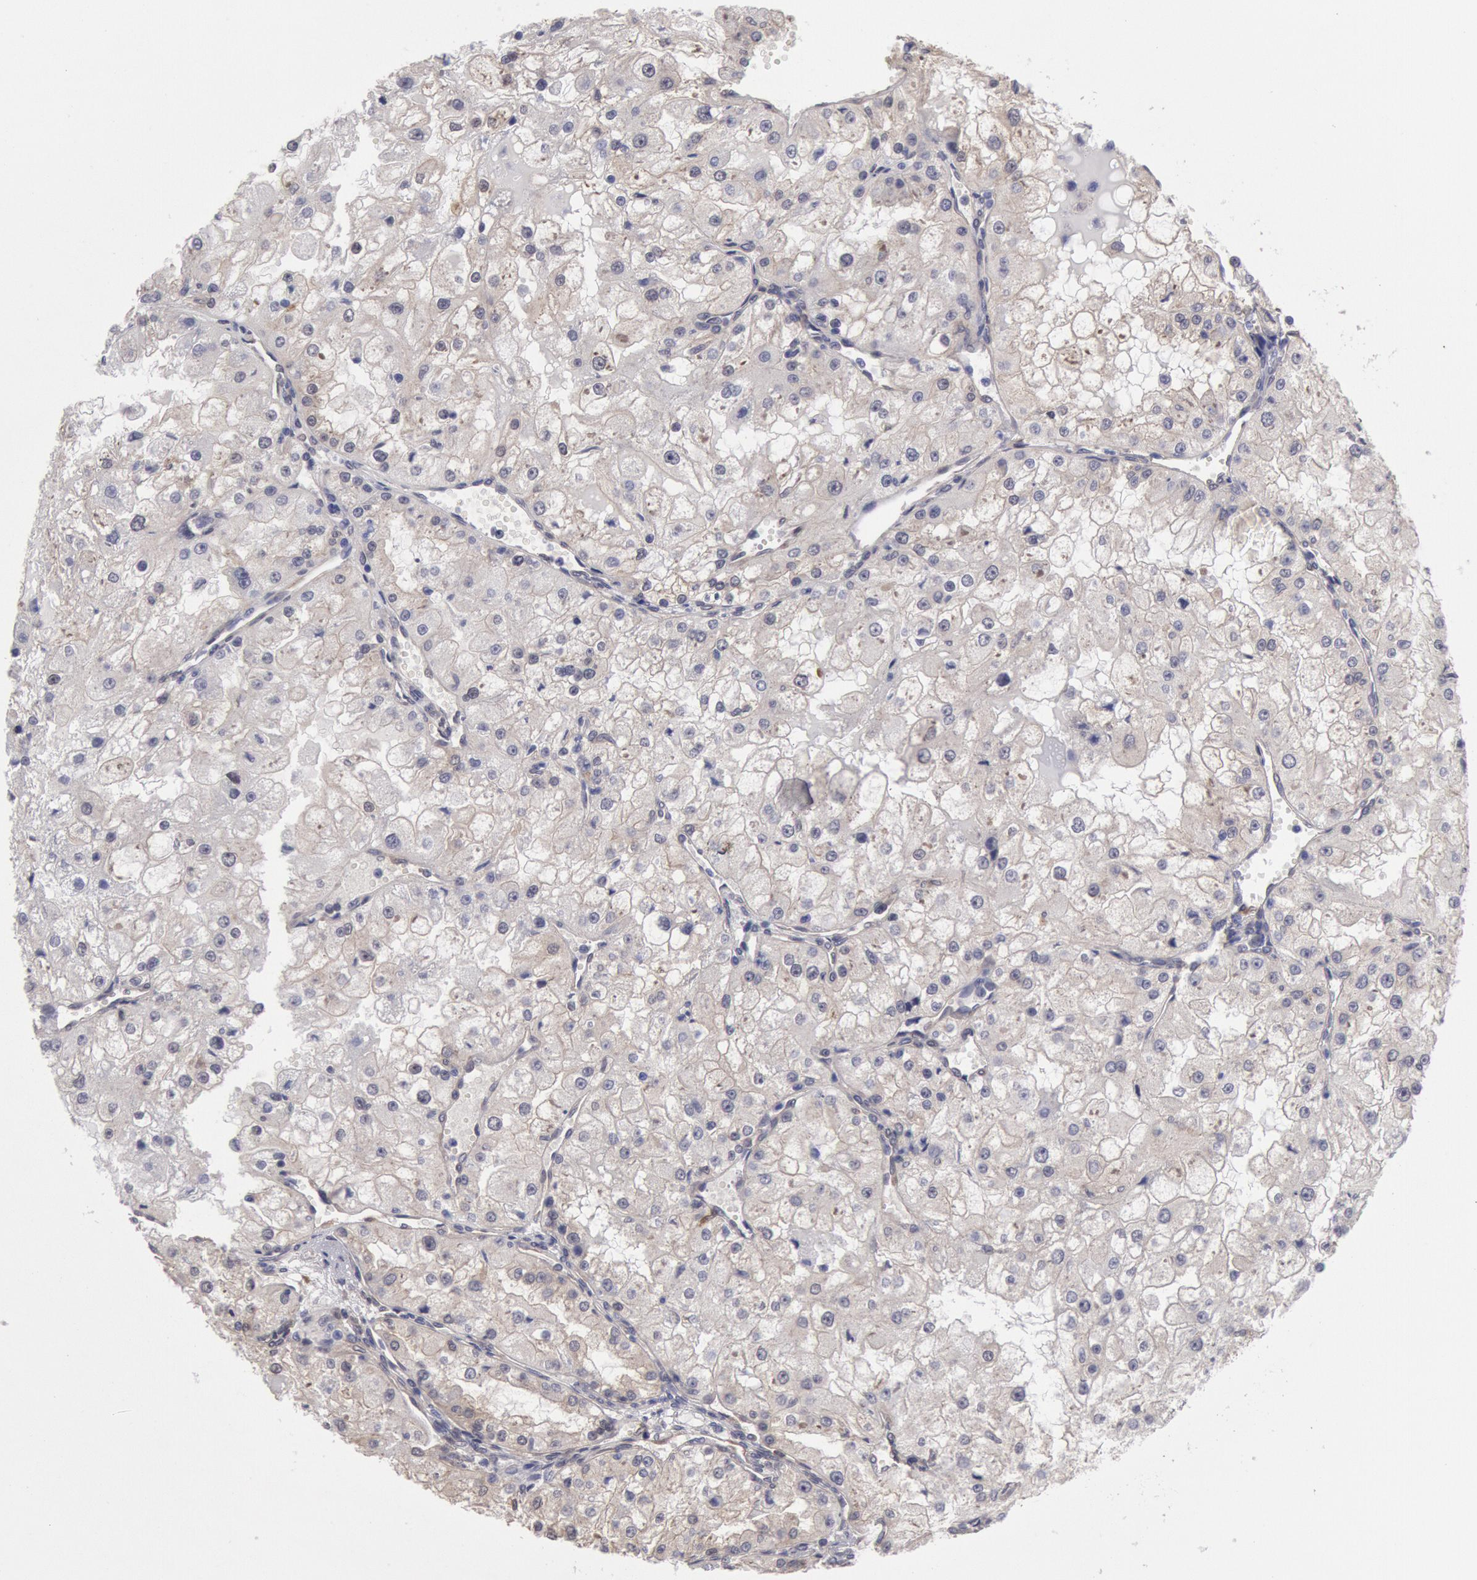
{"staining": {"intensity": "negative", "quantity": "none", "location": "none"}, "tissue": "renal cancer", "cell_type": "Tumor cells", "image_type": "cancer", "snomed": [{"axis": "morphology", "description": "Adenocarcinoma, NOS"}, {"axis": "topography", "description": "Kidney"}], "caption": "High power microscopy photomicrograph of an IHC histopathology image of renal cancer (adenocarcinoma), revealing no significant expression in tumor cells.", "gene": "CCDC50", "patient": {"sex": "female", "age": 74}}